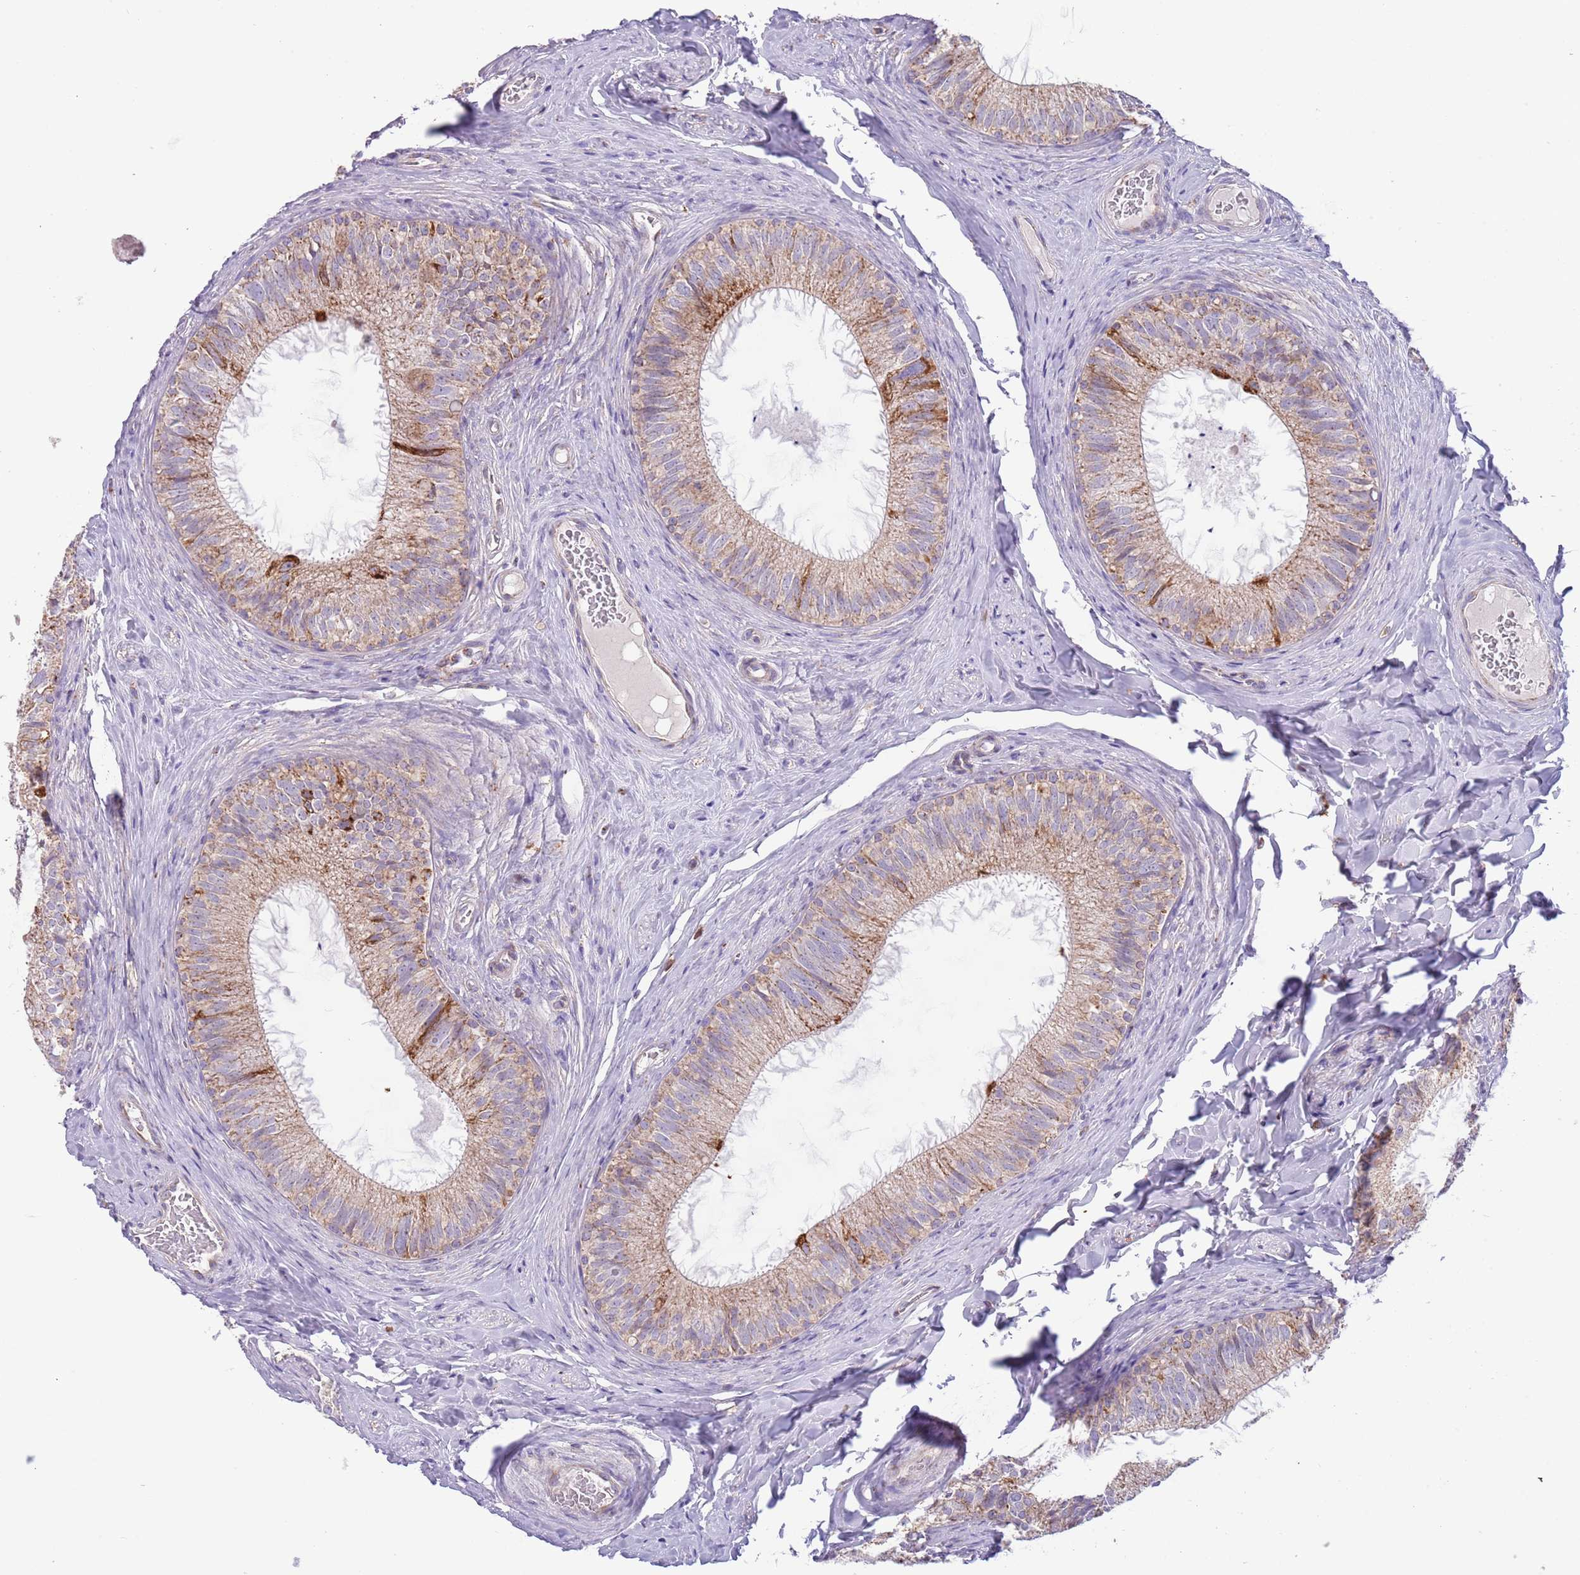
{"staining": {"intensity": "moderate", "quantity": "<25%", "location": "cytoplasmic/membranous"}, "tissue": "epididymis", "cell_type": "Glandular cells", "image_type": "normal", "snomed": [{"axis": "morphology", "description": "Normal tissue, NOS"}, {"axis": "topography", "description": "Epididymis"}], "caption": "Brown immunohistochemical staining in normal epididymis reveals moderate cytoplasmic/membranous staining in about <25% of glandular cells.", "gene": "LHX6", "patient": {"sex": "male", "age": 34}}